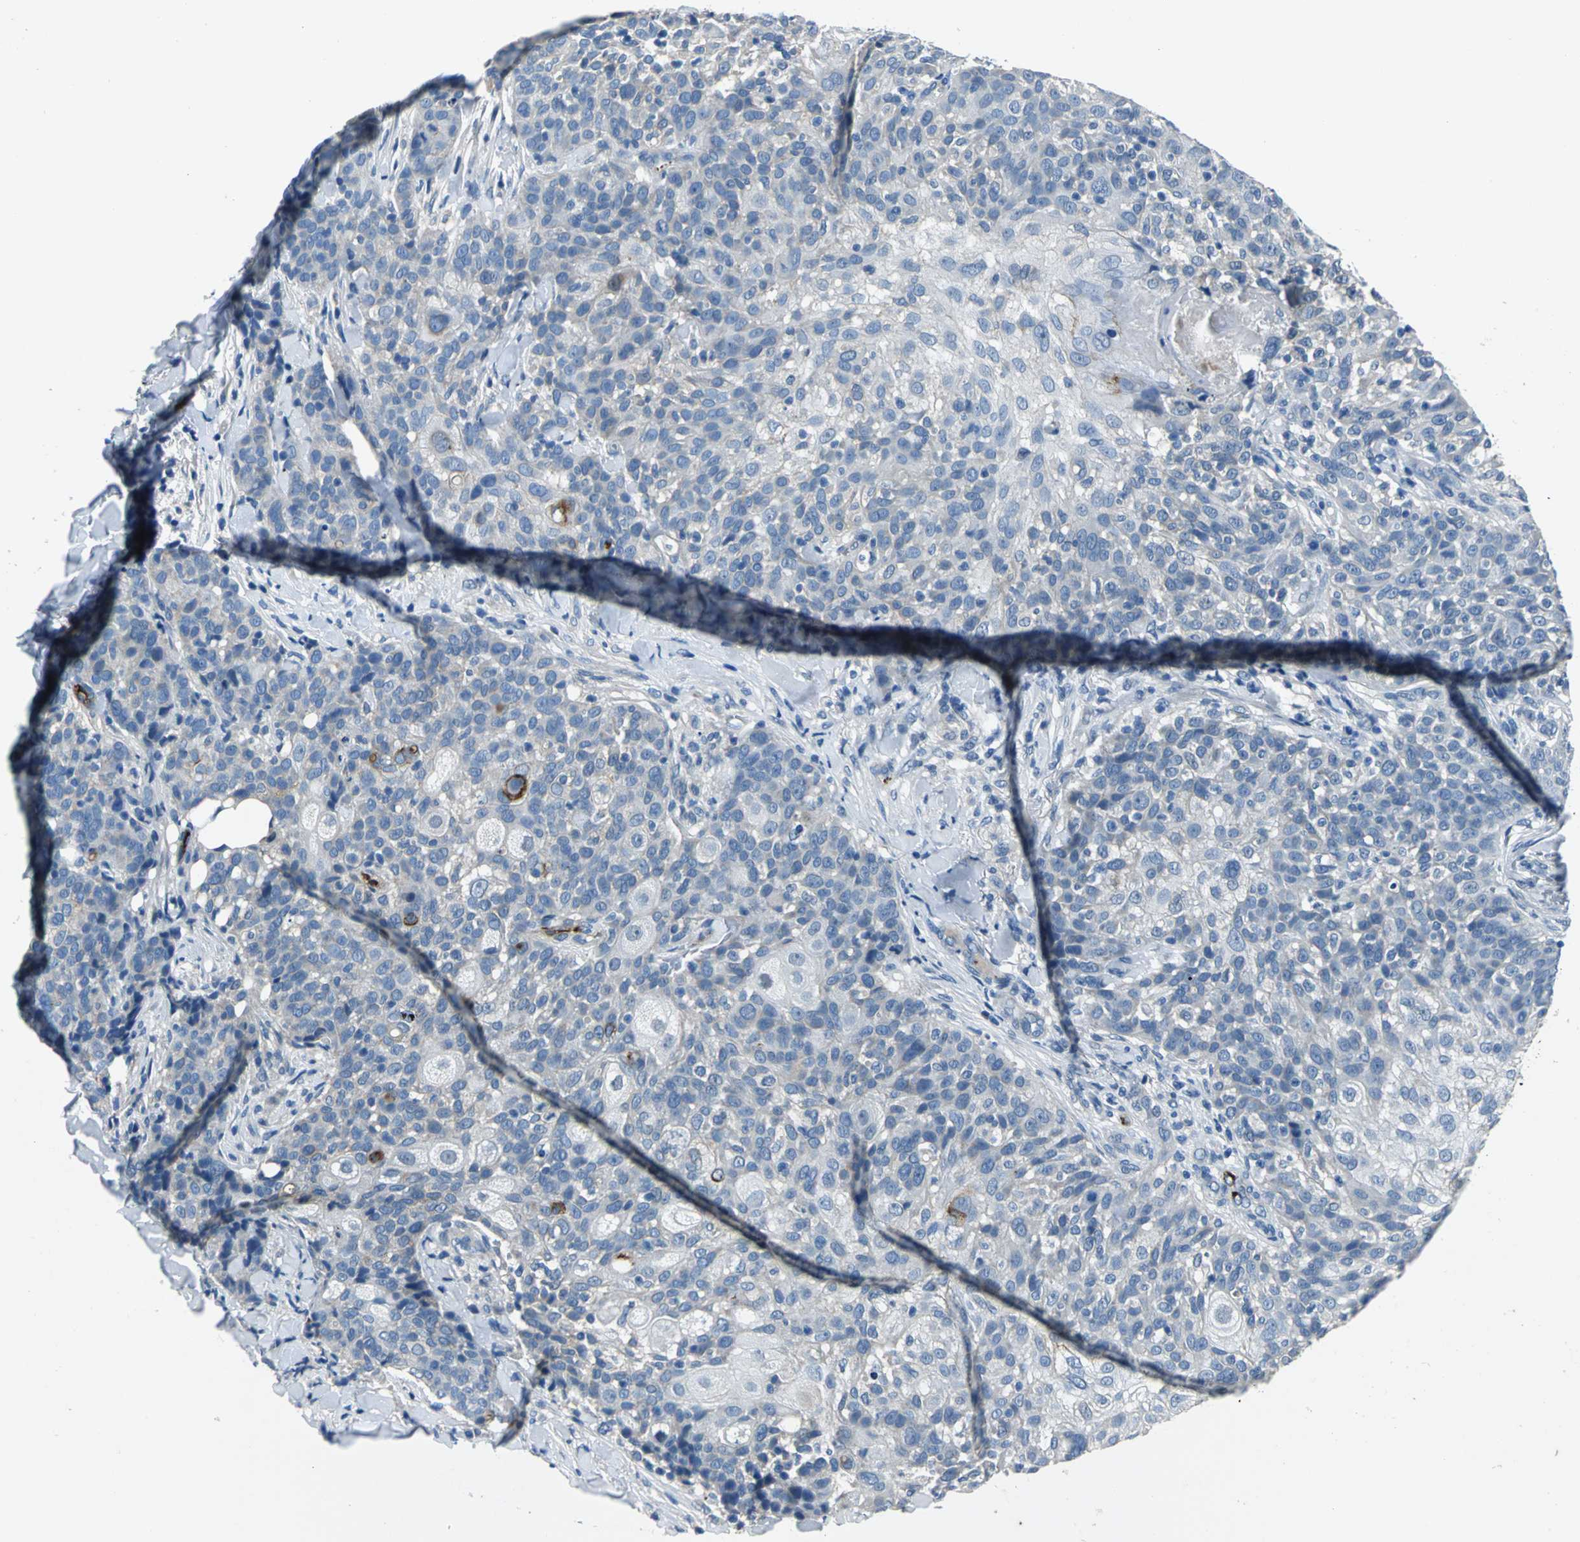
{"staining": {"intensity": "negative", "quantity": "none", "location": "none"}, "tissue": "skin cancer", "cell_type": "Tumor cells", "image_type": "cancer", "snomed": [{"axis": "morphology", "description": "Normal tissue, NOS"}, {"axis": "morphology", "description": "Squamous cell carcinoma, NOS"}, {"axis": "topography", "description": "Skin"}], "caption": "DAB immunohistochemical staining of skin squamous cell carcinoma displays no significant staining in tumor cells. The staining is performed using DAB (3,3'-diaminobenzidine) brown chromogen with nuclei counter-stained in using hematoxylin.", "gene": "SELP", "patient": {"sex": "female", "age": 83}}